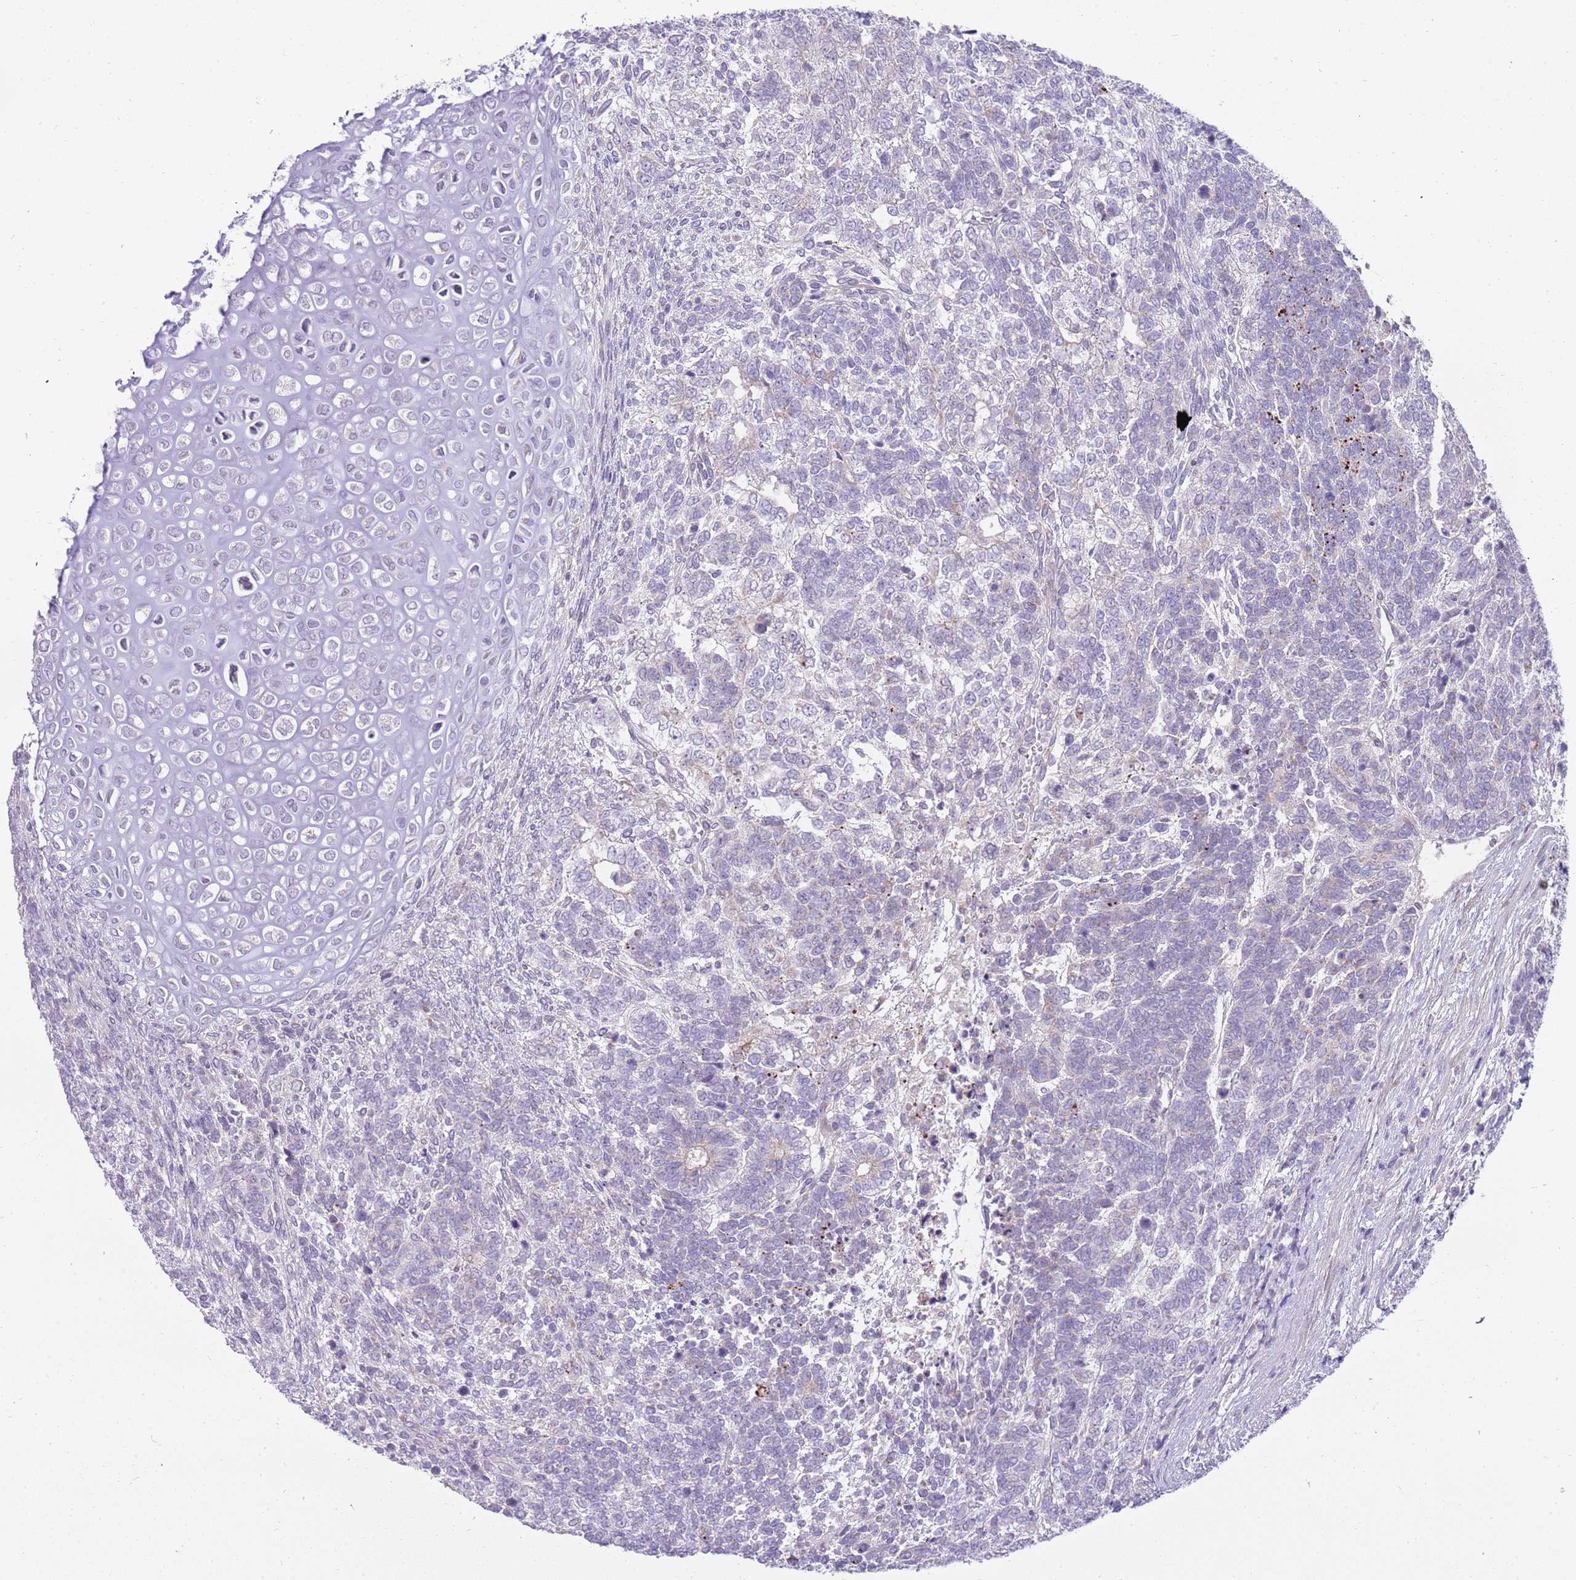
{"staining": {"intensity": "negative", "quantity": "none", "location": "none"}, "tissue": "testis cancer", "cell_type": "Tumor cells", "image_type": "cancer", "snomed": [{"axis": "morphology", "description": "Carcinoma, Embryonal, NOS"}, {"axis": "topography", "description": "Testis"}], "caption": "IHC micrograph of neoplastic tissue: embryonal carcinoma (testis) stained with DAB (3,3'-diaminobenzidine) shows no significant protein positivity in tumor cells.", "gene": "DIPK1C", "patient": {"sex": "male", "age": 23}}